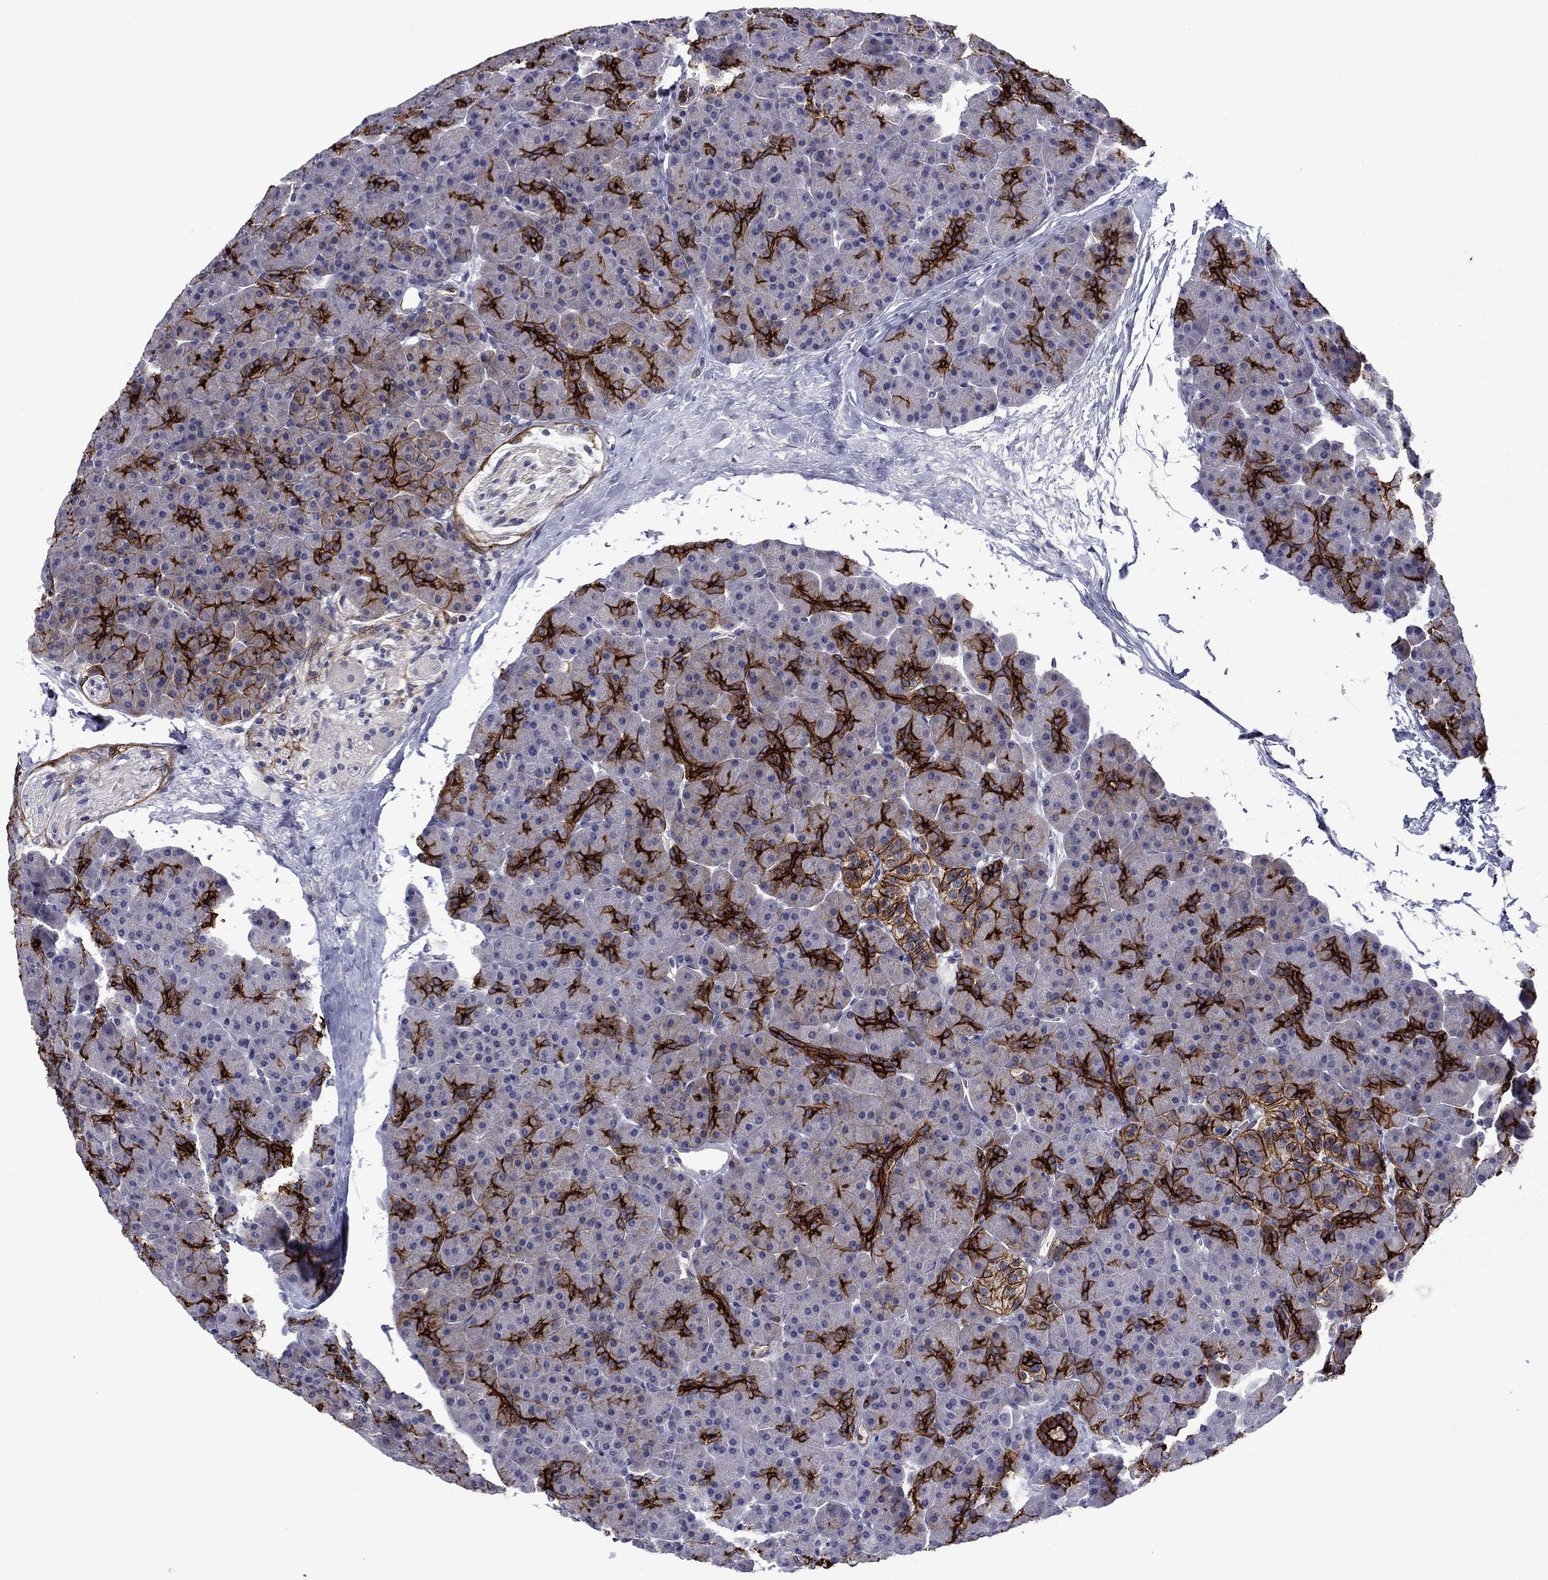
{"staining": {"intensity": "strong", "quantity": "25%-75%", "location": "cytoplasmic/membranous"}, "tissue": "pancreas", "cell_type": "Exocrine glandular cells", "image_type": "normal", "snomed": [{"axis": "morphology", "description": "Normal tissue, NOS"}, {"axis": "topography", "description": "Pancreas"}], "caption": "An immunohistochemistry histopathology image of normal tissue is shown. Protein staining in brown labels strong cytoplasmic/membranous positivity in pancreas within exocrine glandular cells.", "gene": "LMO7", "patient": {"sex": "female", "age": 44}}